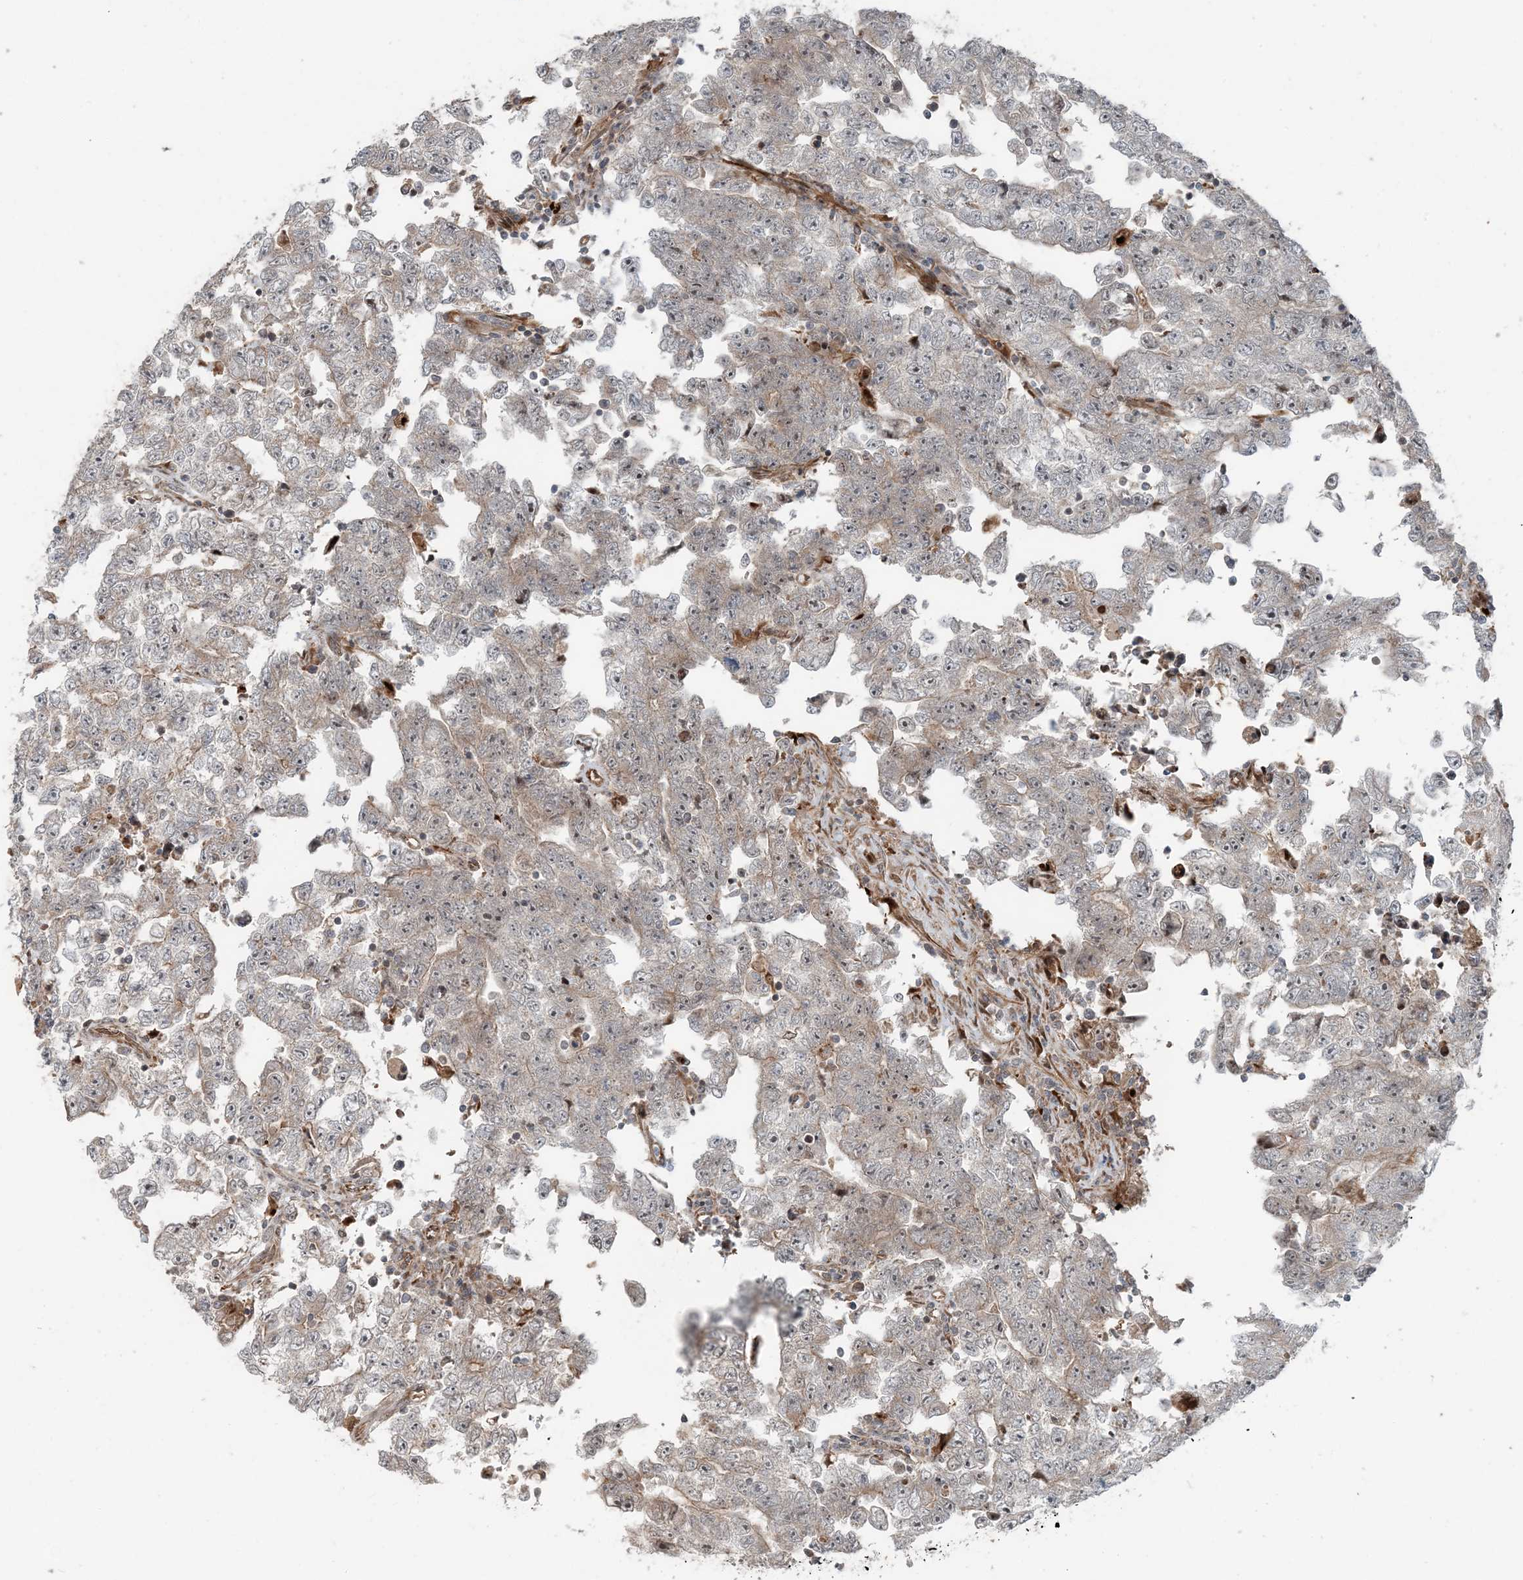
{"staining": {"intensity": "negative", "quantity": "none", "location": "none"}, "tissue": "testis cancer", "cell_type": "Tumor cells", "image_type": "cancer", "snomed": [{"axis": "morphology", "description": "Carcinoma, Embryonal, NOS"}, {"axis": "topography", "description": "Testis"}], "caption": "Immunohistochemistry (IHC) of testis cancer exhibits no positivity in tumor cells. The staining was performed using DAB (3,3'-diaminobenzidine) to visualize the protein expression in brown, while the nuclei were stained in blue with hematoxylin (Magnification: 20x).", "gene": "EDEM2", "patient": {"sex": "male", "age": 25}}